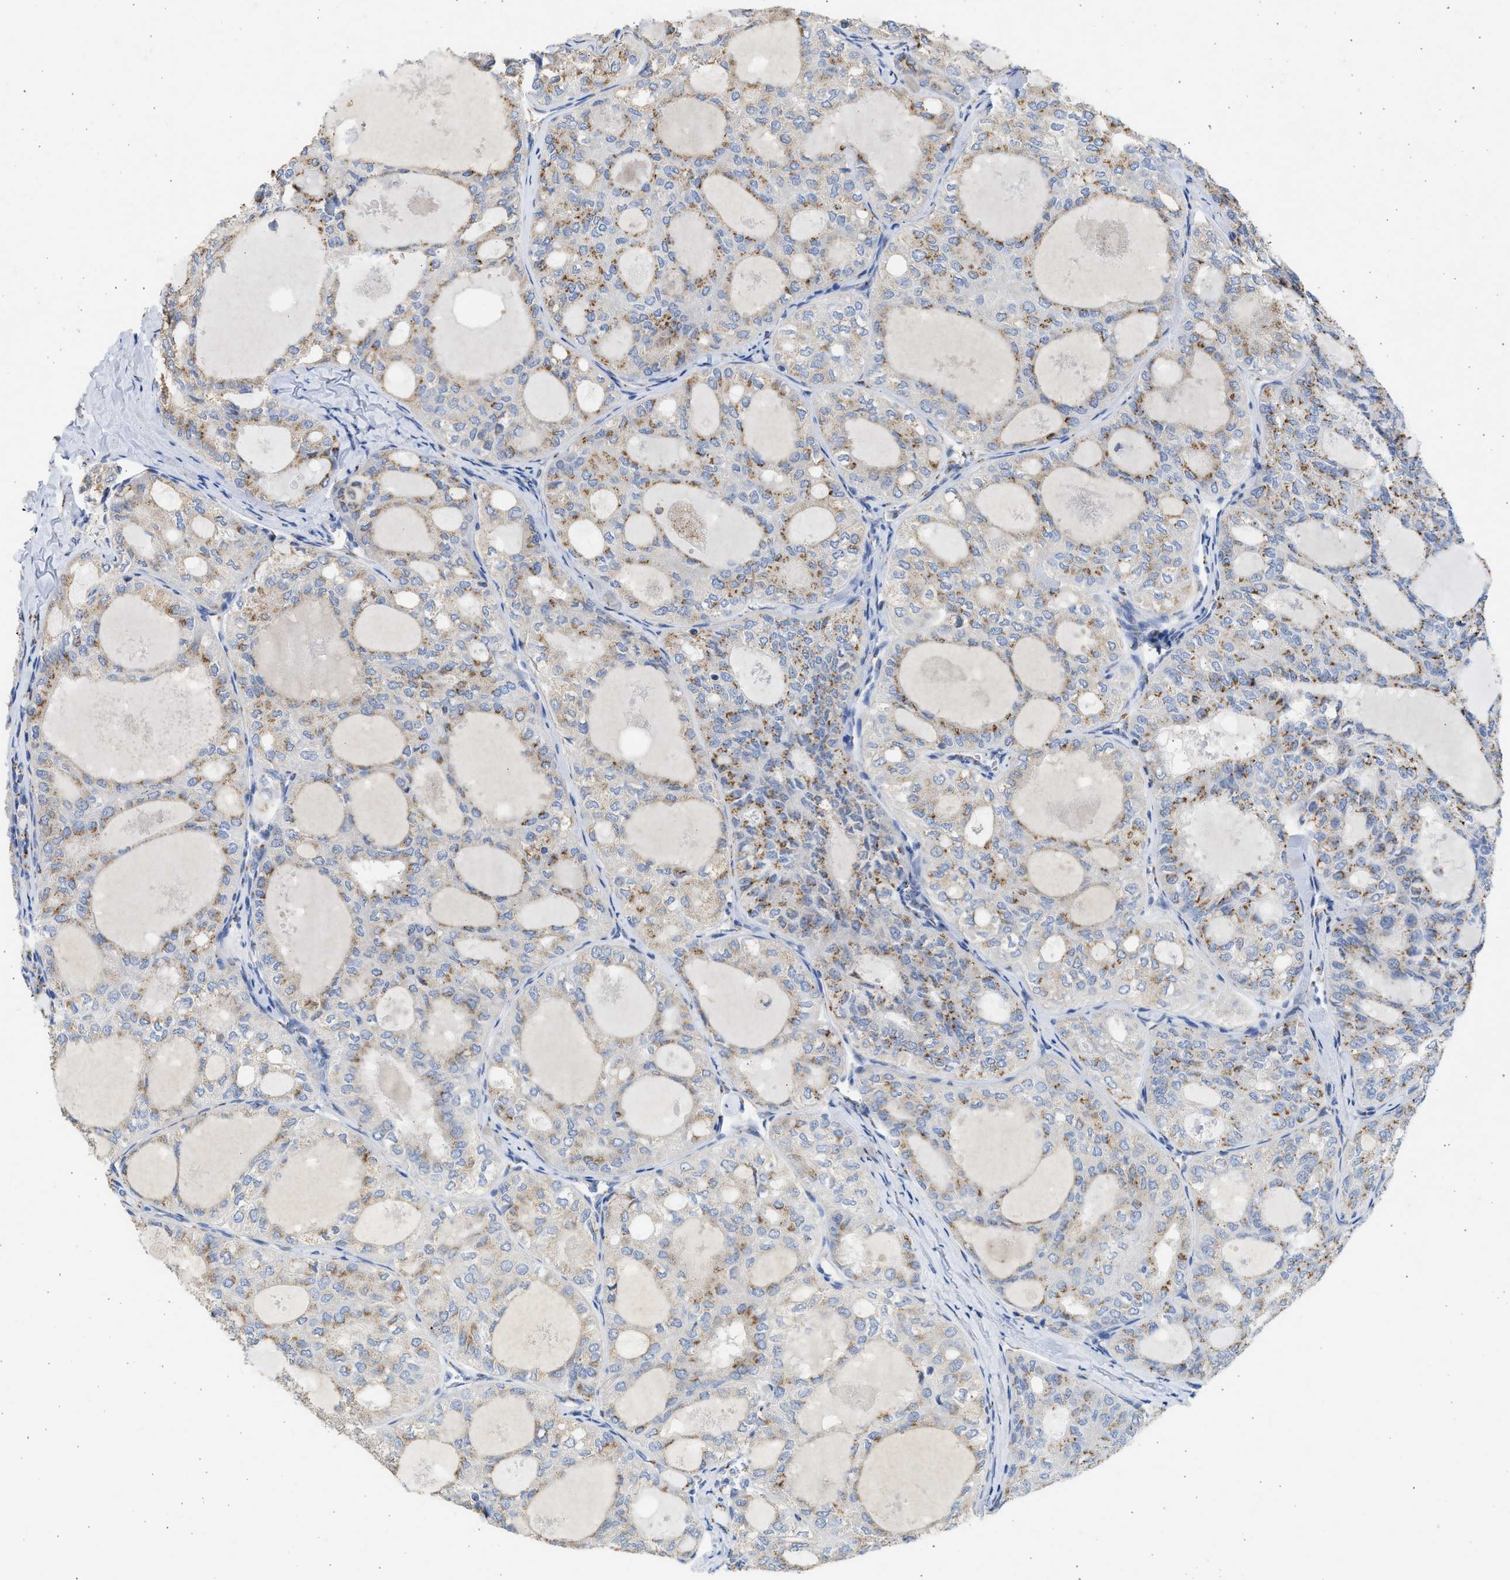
{"staining": {"intensity": "moderate", "quantity": "25%-75%", "location": "cytoplasmic/membranous"}, "tissue": "thyroid cancer", "cell_type": "Tumor cells", "image_type": "cancer", "snomed": [{"axis": "morphology", "description": "Follicular adenoma carcinoma, NOS"}, {"axis": "topography", "description": "Thyroid gland"}], "caption": "Follicular adenoma carcinoma (thyroid) tissue displays moderate cytoplasmic/membranous positivity in approximately 25%-75% of tumor cells, visualized by immunohistochemistry. Using DAB (3,3'-diaminobenzidine) (brown) and hematoxylin (blue) stains, captured at high magnification using brightfield microscopy.", "gene": "IPO8", "patient": {"sex": "male", "age": 75}}